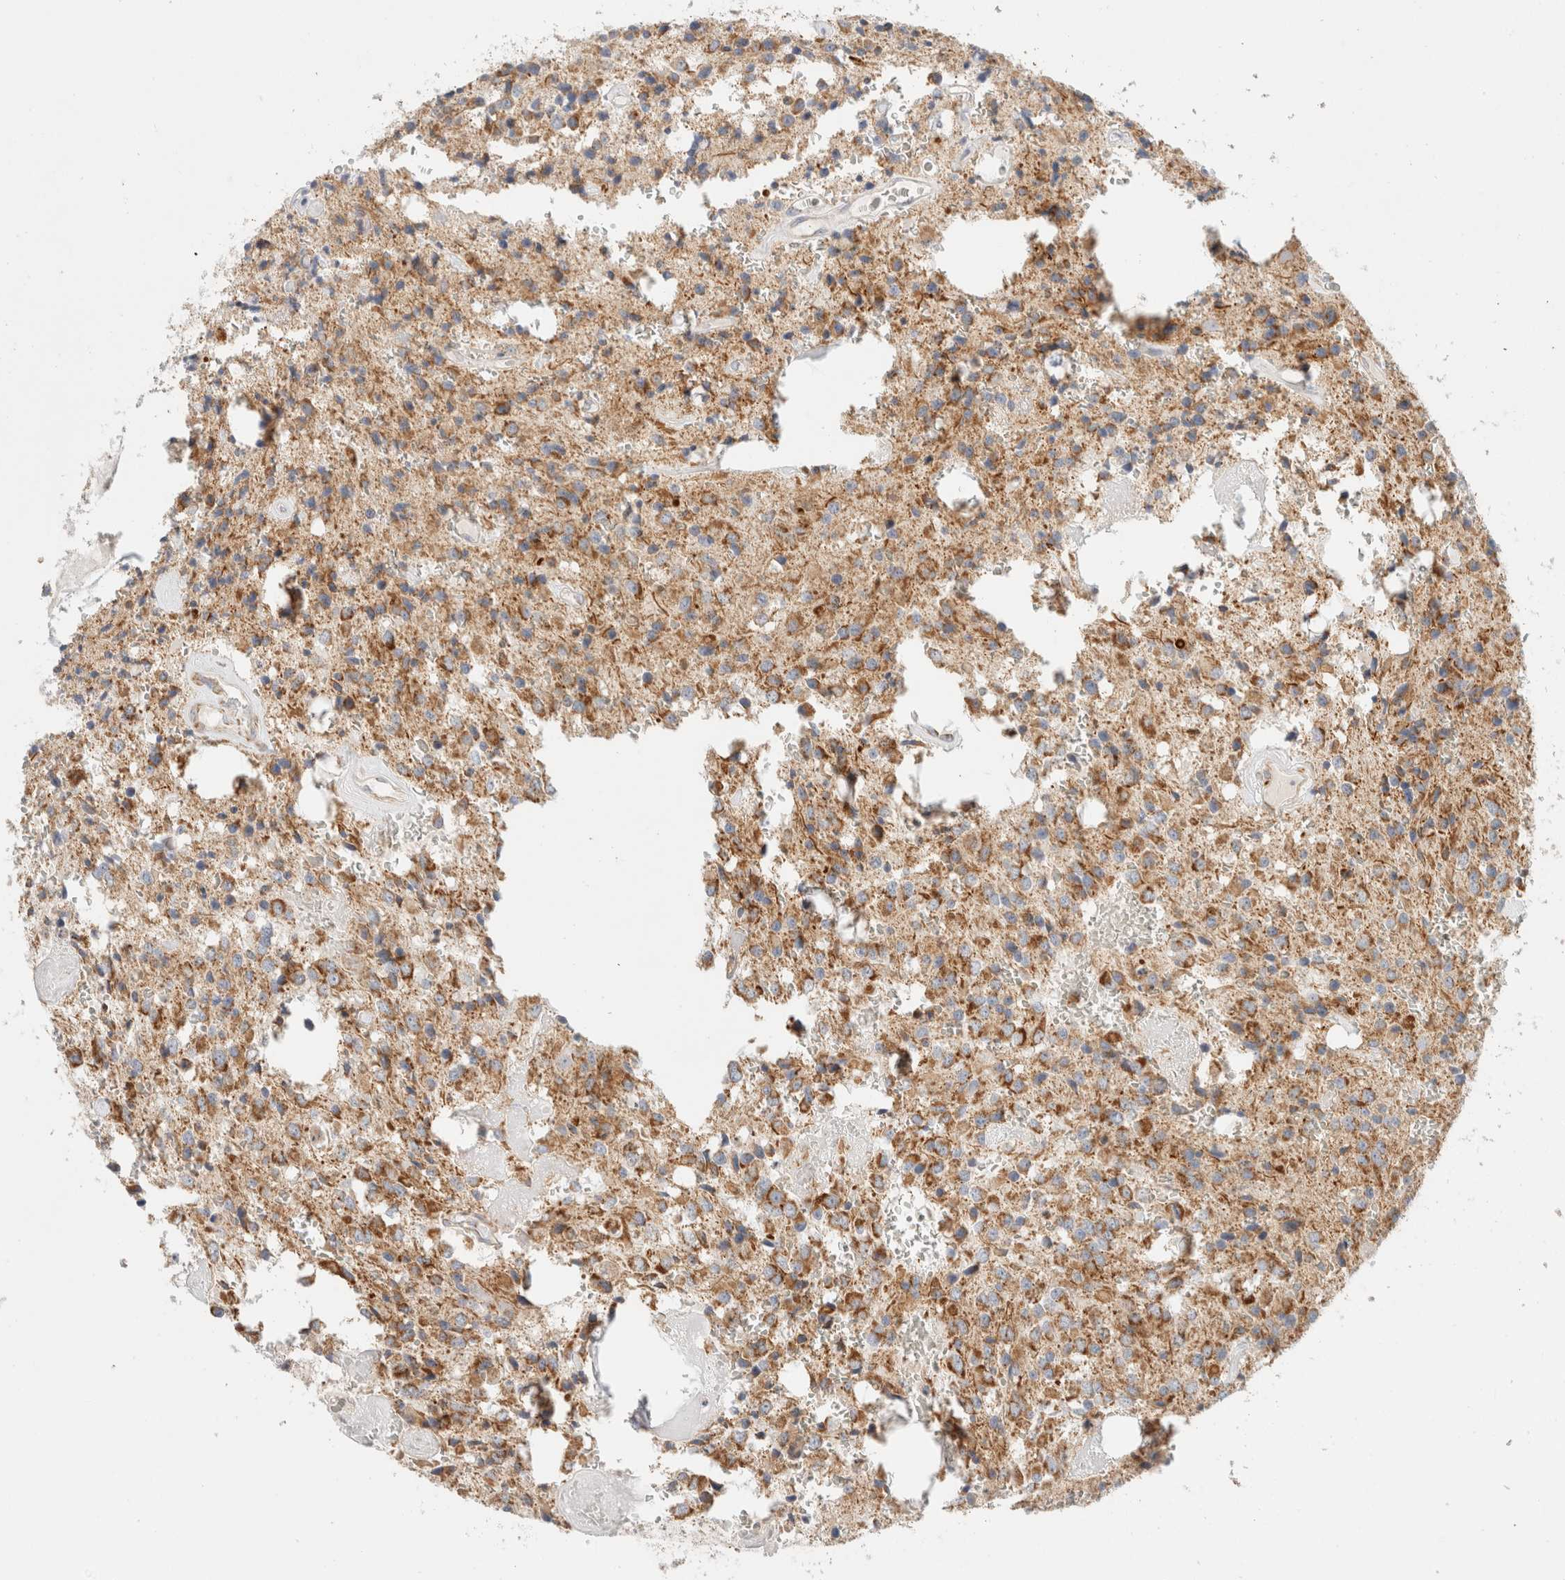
{"staining": {"intensity": "moderate", "quantity": ">75%", "location": "cytoplasmic/membranous"}, "tissue": "glioma", "cell_type": "Tumor cells", "image_type": "cancer", "snomed": [{"axis": "morphology", "description": "Glioma, malignant, Low grade"}, {"axis": "topography", "description": "Brain"}], "caption": "Malignant glioma (low-grade) tissue displays moderate cytoplasmic/membranous expression in approximately >75% of tumor cells", "gene": "MRM3", "patient": {"sex": "male", "age": 58}}